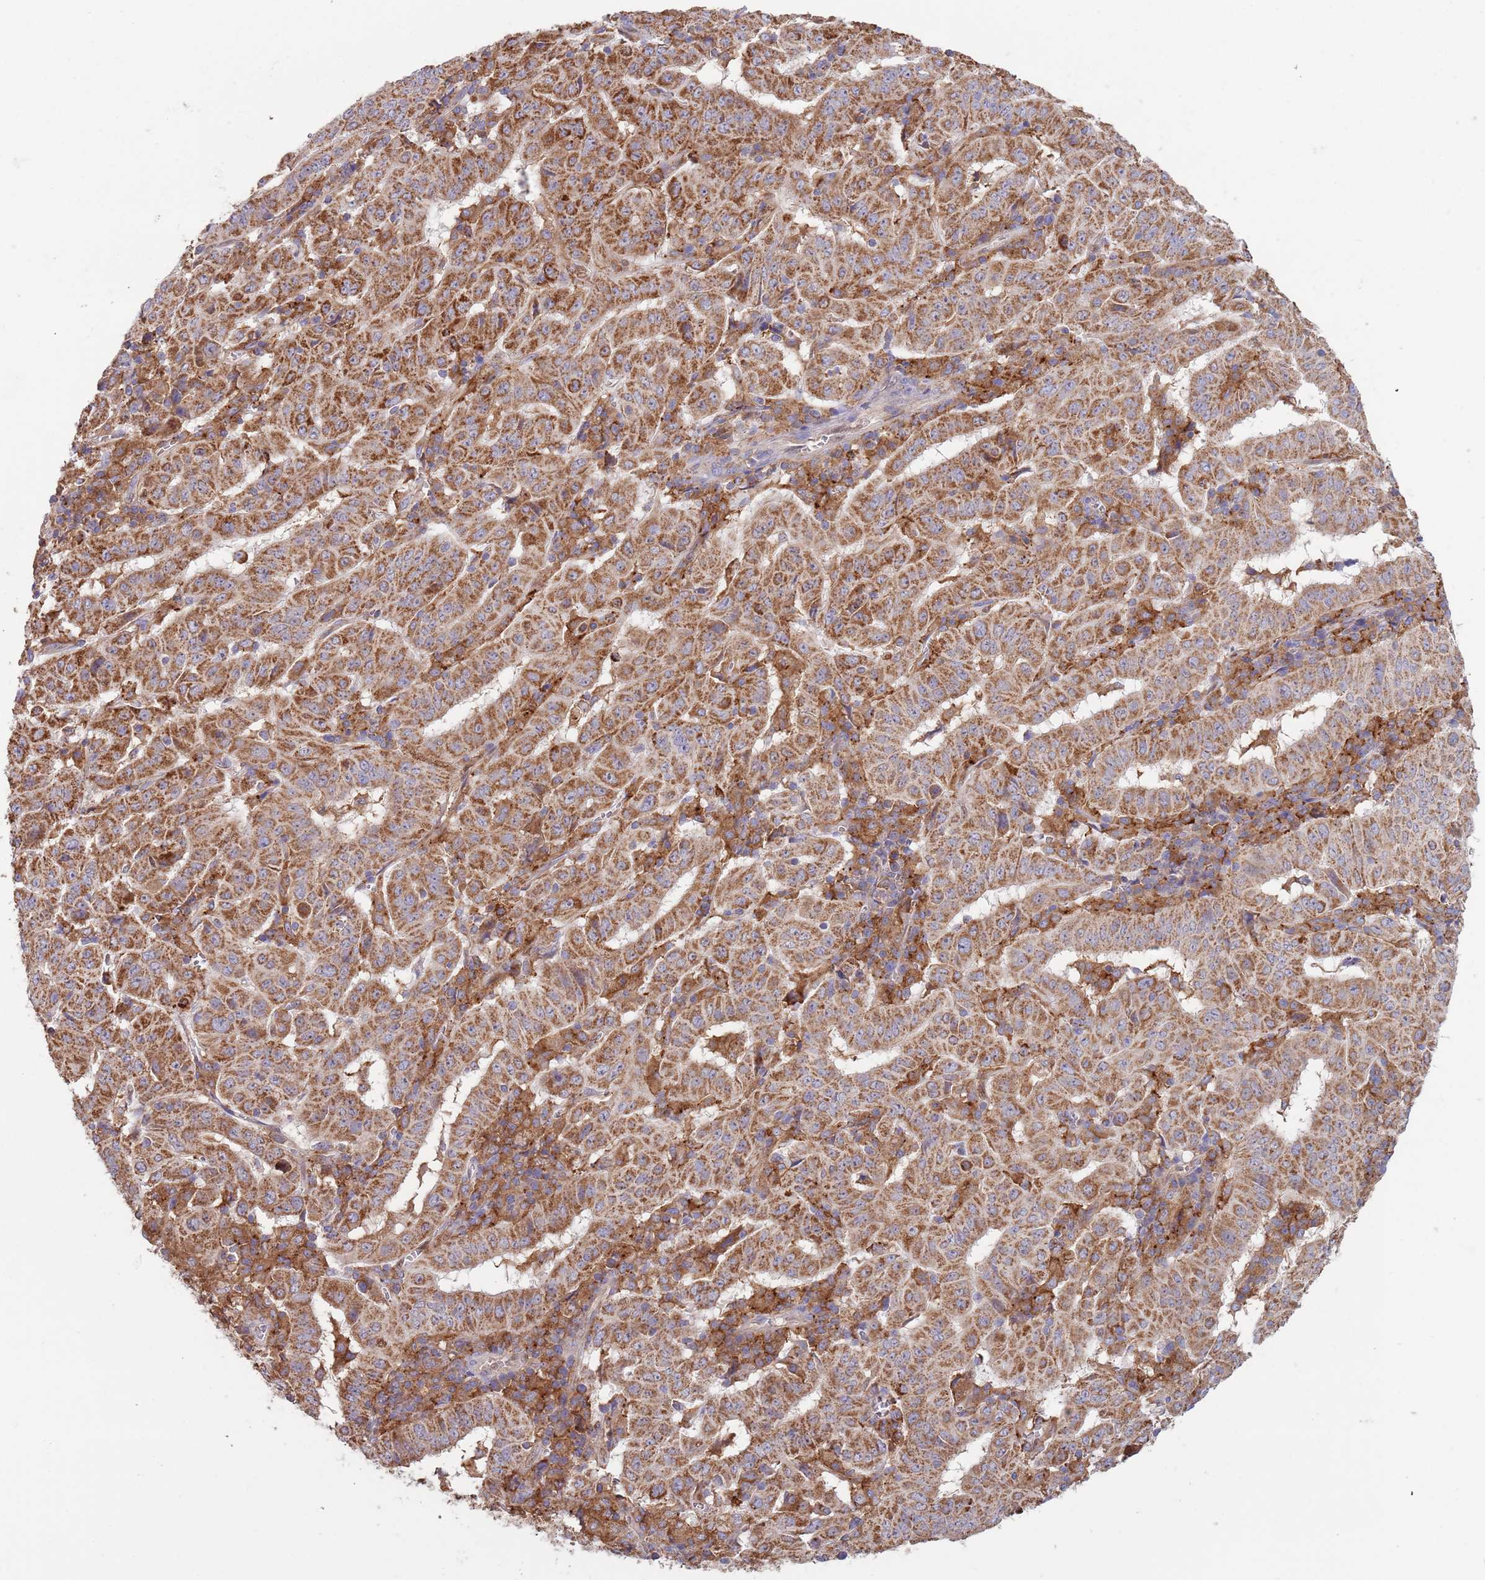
{"staining": {"intensity": "strong", "quantity": ">75%", "location": "cytoplasmic/membranous"}, "tissue": "pancreatic cancer", "cell_type": "Tumor cells", "image_type": "cancer", "snomed": [{"axis": "morphology", "description": "Adenocarcinoma, NOS"}, {"axis": "topography", "description": "Pancreas"}], "caption": "Immunohistochemistry (DAB (3,3'-diaminobenzidine)) staining of pancreatic adenocarcinoma reveals strong cytoplasmic/membranous protein staining in about >75% of tumor cells.", "gene": "DDT", "patient": {"sex": "male", "age": 63}}